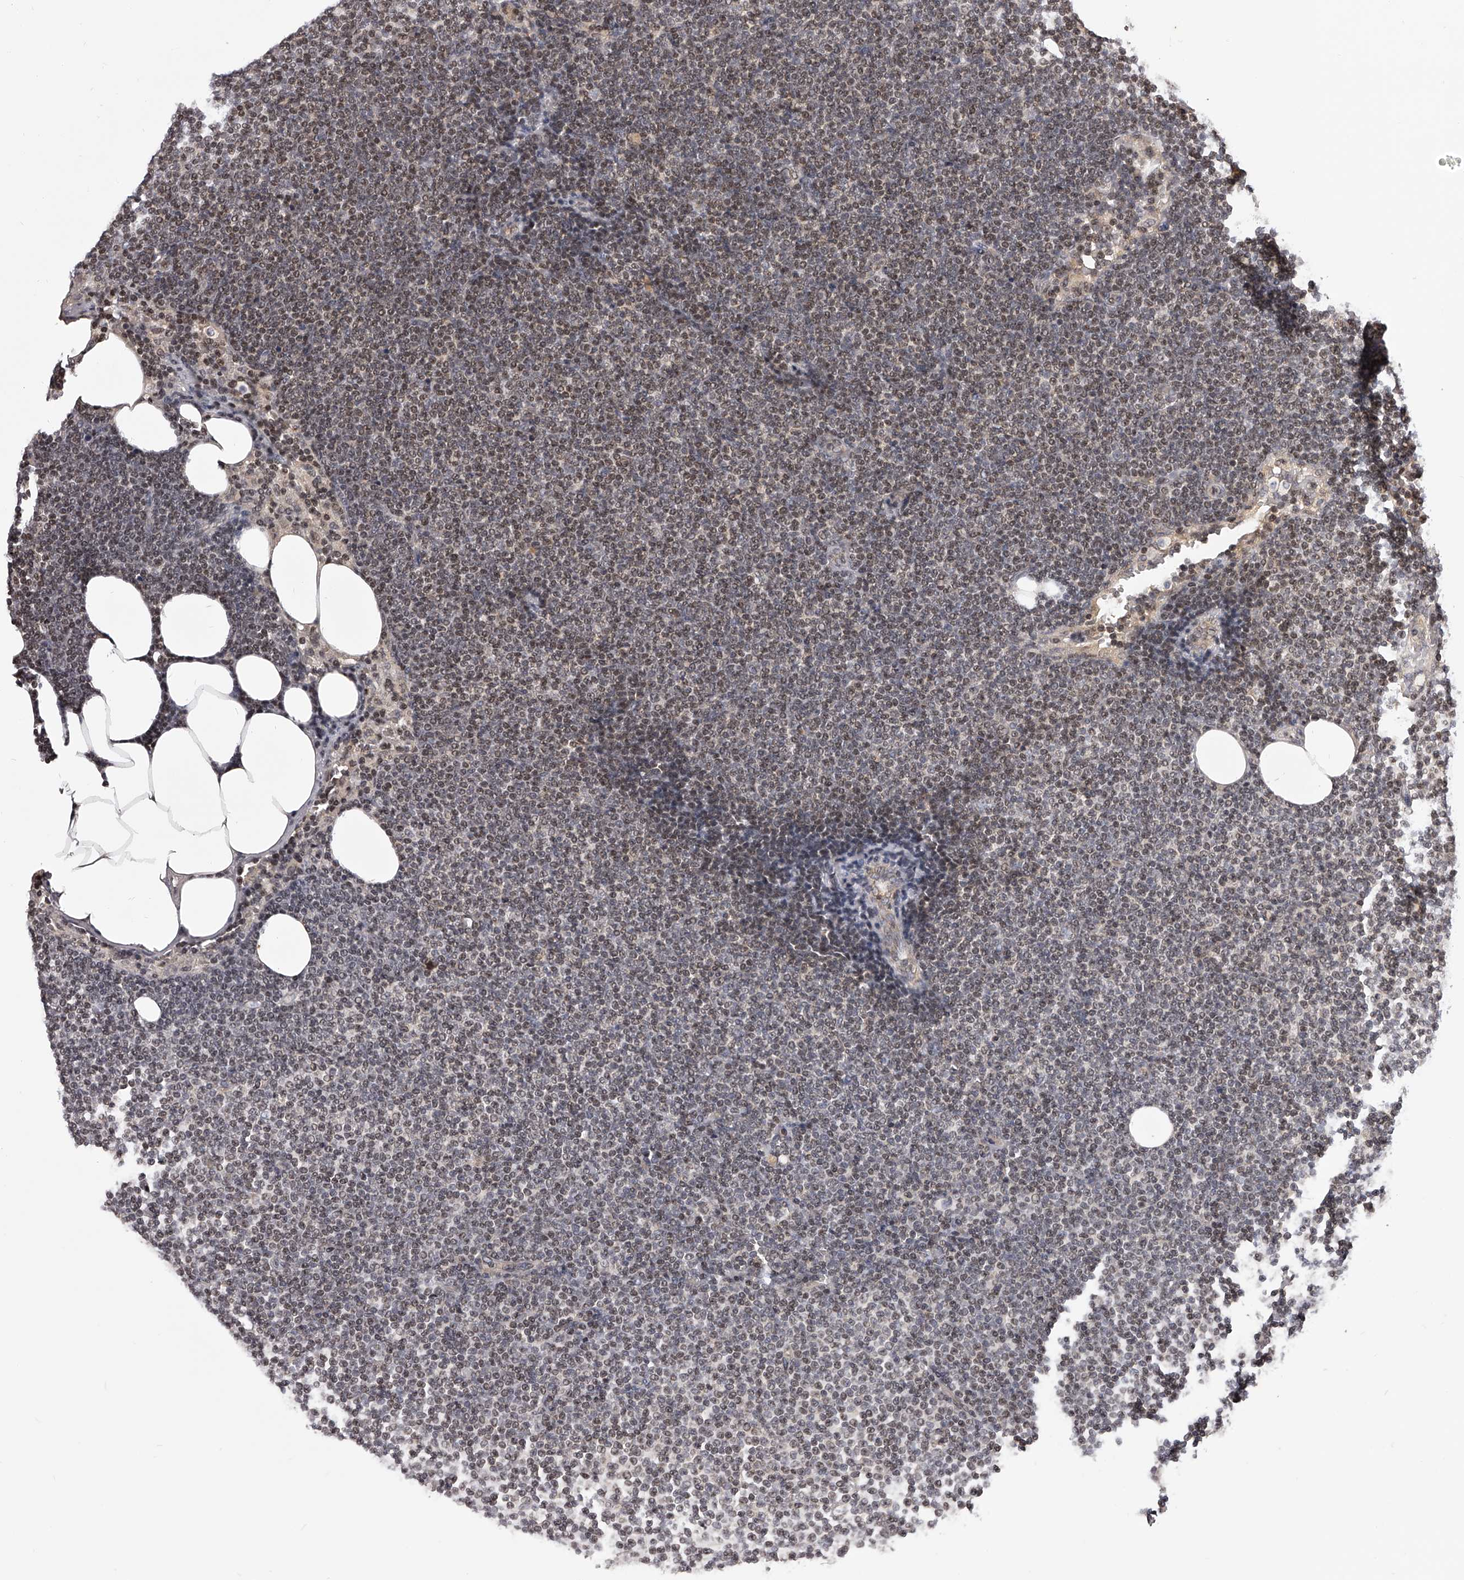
{"staining": {"intensity": "moderate", "quantity": ">75%", "location": "nuclear"}, "tissue": "lymphoma", "cell_type": "Tumor cells", "image_type": "cancer", "snomed": [{"axis": "morphology", "description": "Malignant lymphoma, non-Hodgkin's type, Low grade"}, {"axis": "topography", "description": "Lymph node"}], "caption": "A micrograph of low-grade malignant lymphoma, non-Hodgkin's type stained for a protein exhibits moderate nuclear brown staining in tumor cells. The protein is shown in brown color, while the nuclei are stained blue.", "gene": "PFDN2", "patient": {"sex": "female", "age": 53}}